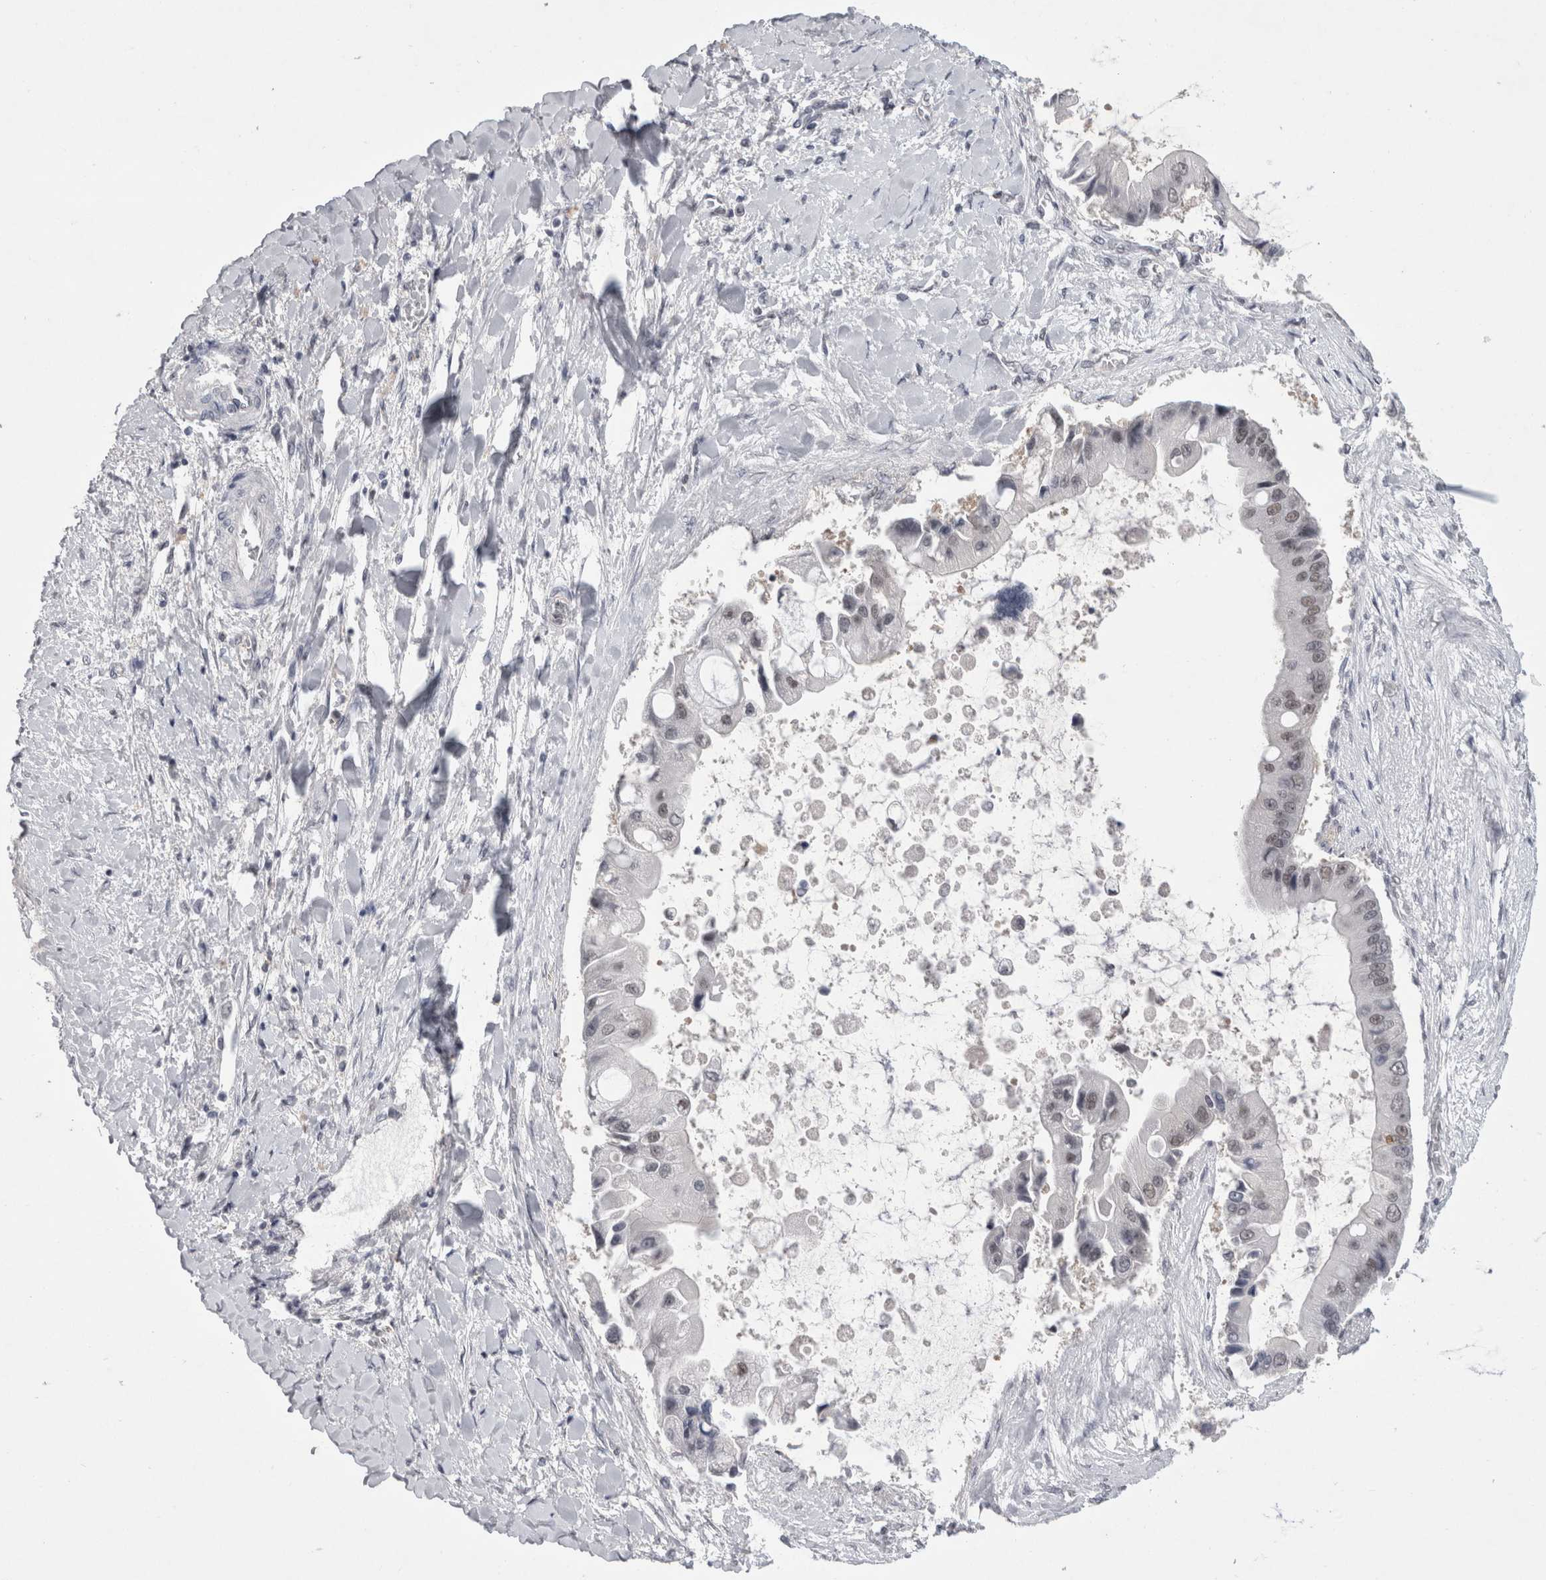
{"staining": {"intensity": "weak", "quantity": "<25%", "location": "nuclear"}, "tissue": "liver cancer", "cell_type": "Tumor cells", "image_type": "cancer", "snomed": [{"axis": "morphology", "description": "Cholangiocarcinoma"}, {"axis": "topography", "description": "Liver"}], "caption": "Immunohistochemical staining of liver cancer (cholangiocarcinoma) displays no significant positivity in tumor cells. Brightfield microscopy of immunohistochemistry stained with DAB (3,3'-diaminobenzidine) (brown) and hematoxylin (blue), captured at high magnification.", "gene": "PSMB2", "patient": {"sex": "male", "age": 50}}